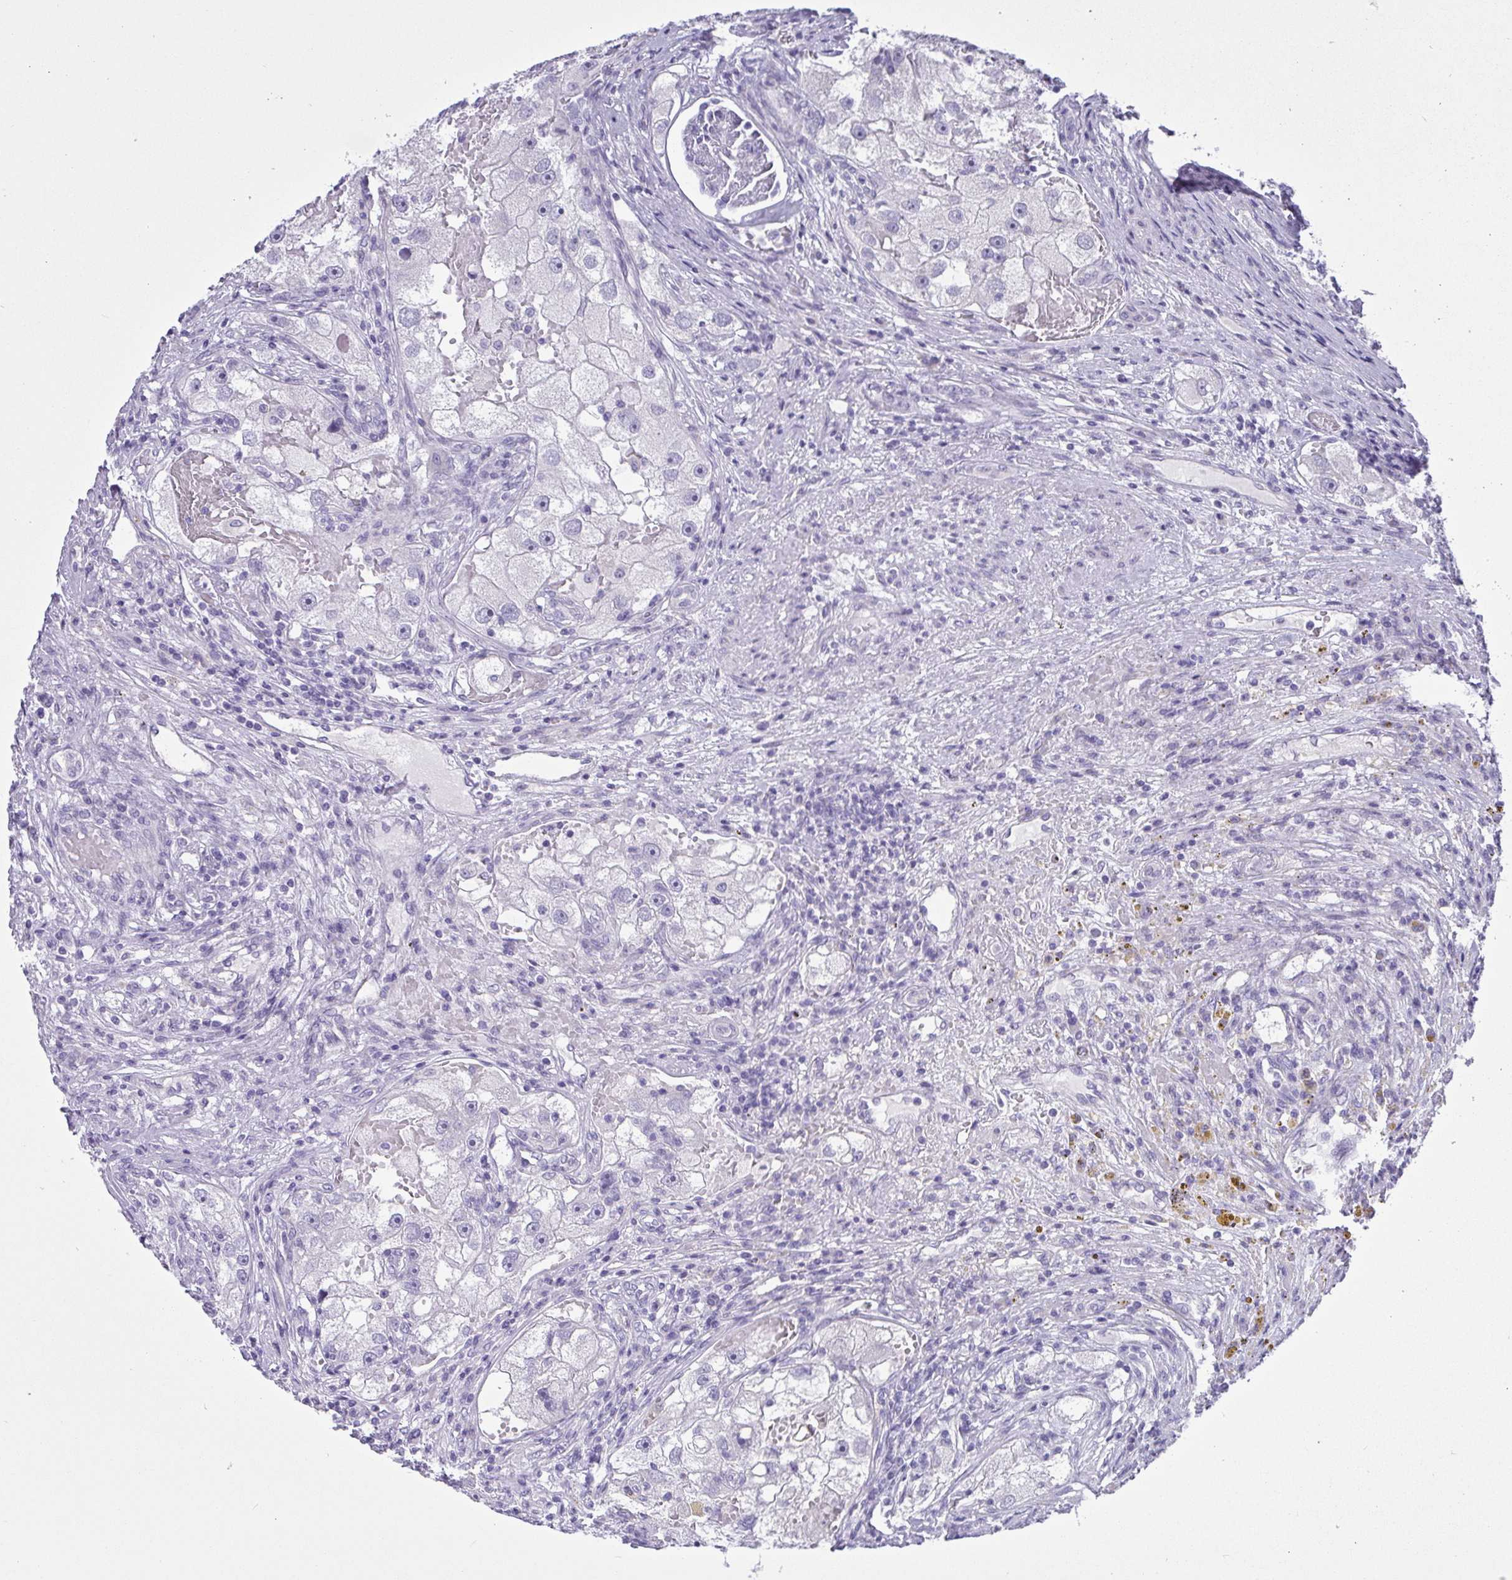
{"staining": {"intensity": "negative", "quantity": "none", "location": "none"}, "tissue": "renal cancer", "cell_type": "Tumor cells", "image_type": "cancer", "snomed": [{"axis": "morphology", "description": "Adenocarcinoma, NOS"}, {"axis": "topography", "description": "Kidney"}], "caption": "IHC micrograph of neoplastic tissue: human renal adenocarcinoma stained with DAB (3,3'-diaminobenzidine) demonstrates no significant protein staining in tumor cells.", "gene": "C4orf33", "patient": {"sex": "male", "age": 63}}